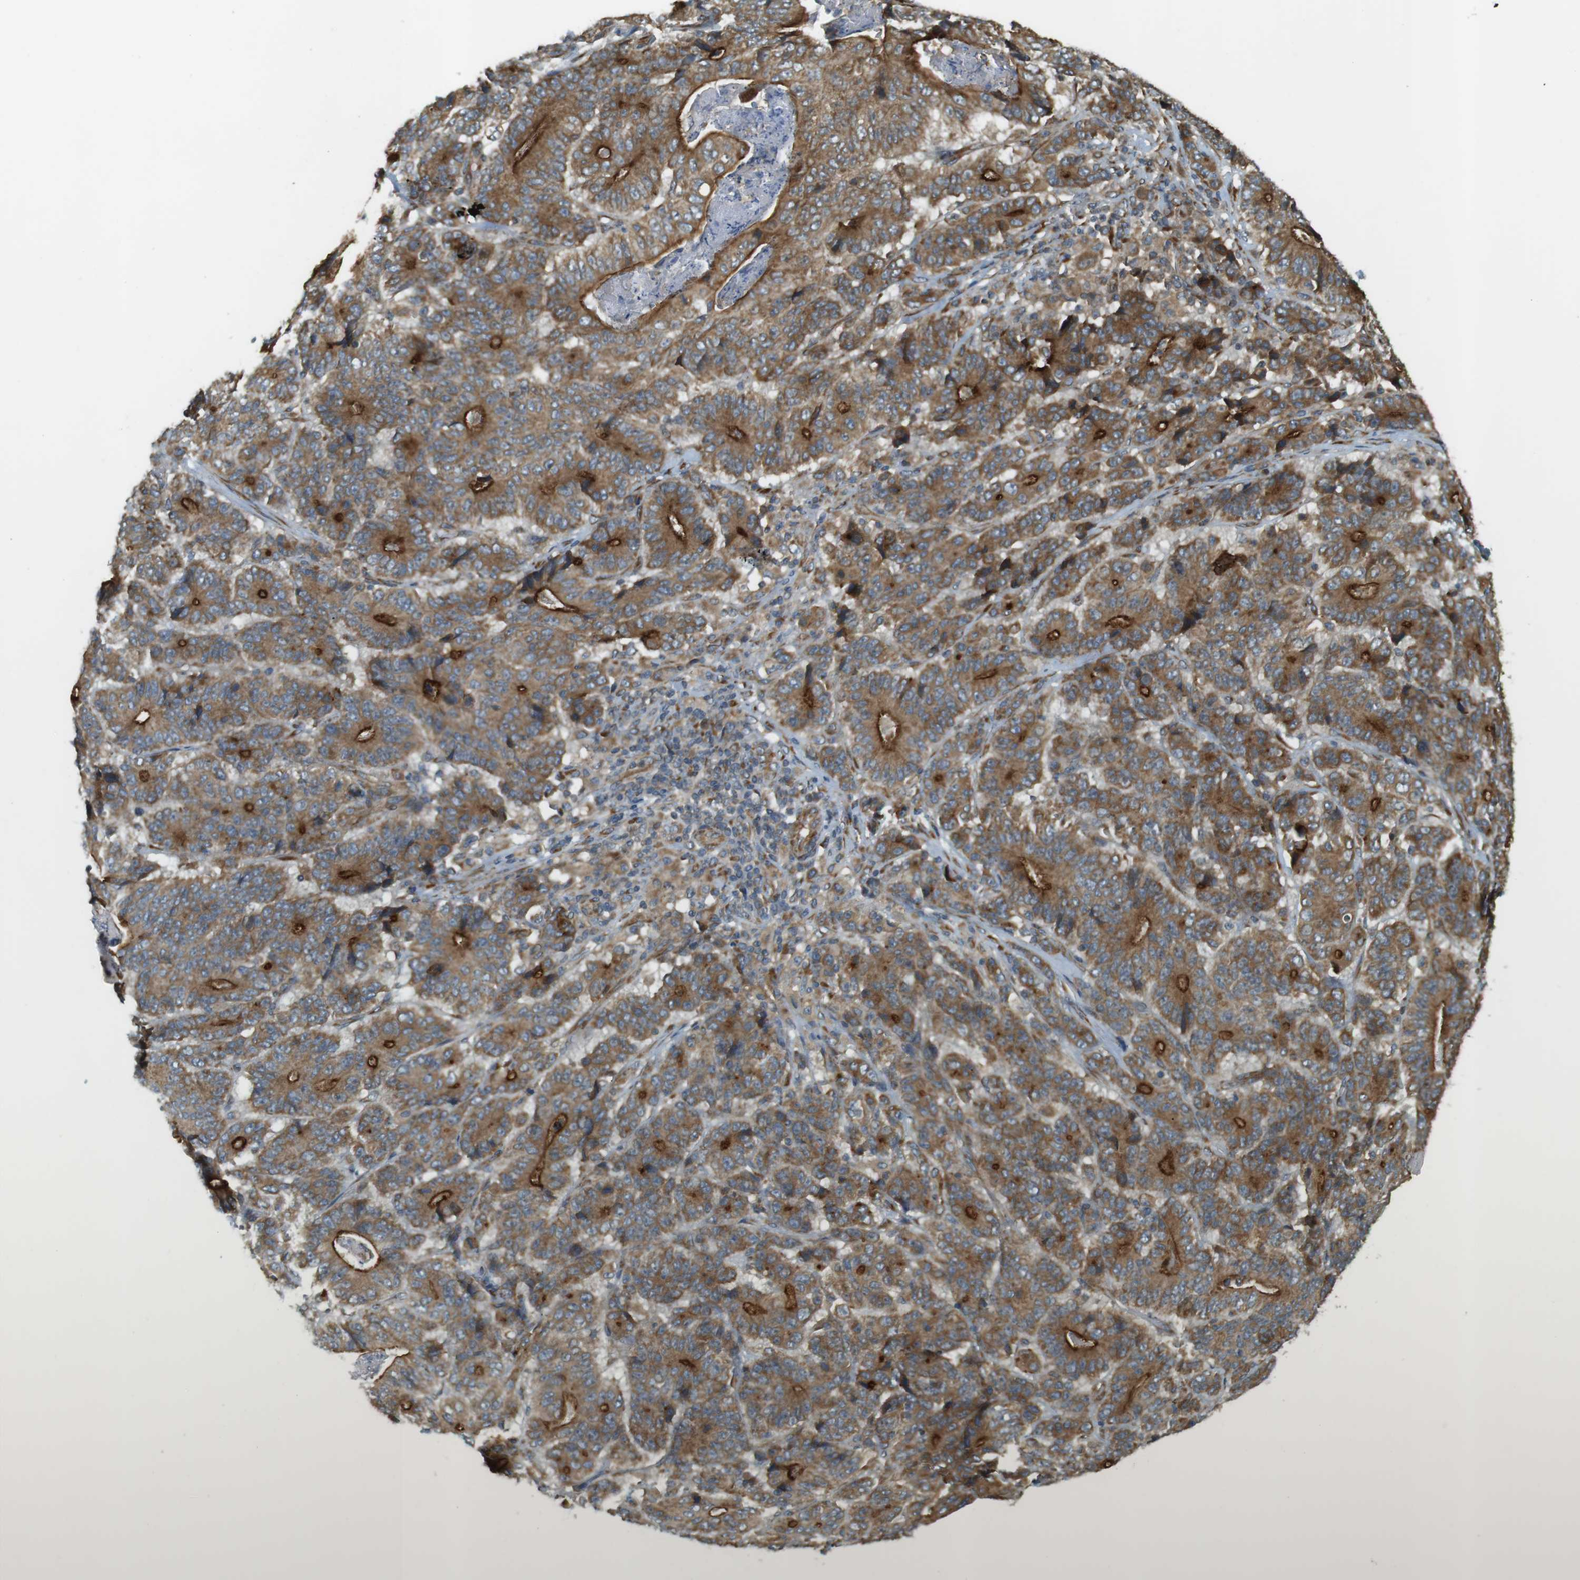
{"staining": {"intensity": "strong", "quantity": ">75%", "location": "cytoplasmic/membranous"}, "tissue": "stomach cancer", "cell_type": "Tumor cells", "image_type": "cancer", "snomed": [{"axis": "morphology", "description": "Adenocarcinoma, NOS"}, {"axis": "topography", "description": "Stomach, lower"}], "caption": "Immunohistochemical staining of human stomach adenocarcinoma shows high levels of strong cytoplasmic/membranous protein positivity in approximately >75% of tumor cells. The protein of interest is stained brown, and the nuclei are stained in blue (DAB IHC with brightfield microscopy, high magnification).", "gene": "SLC41A1", "patient": {"sex": "female", "age": 71}}